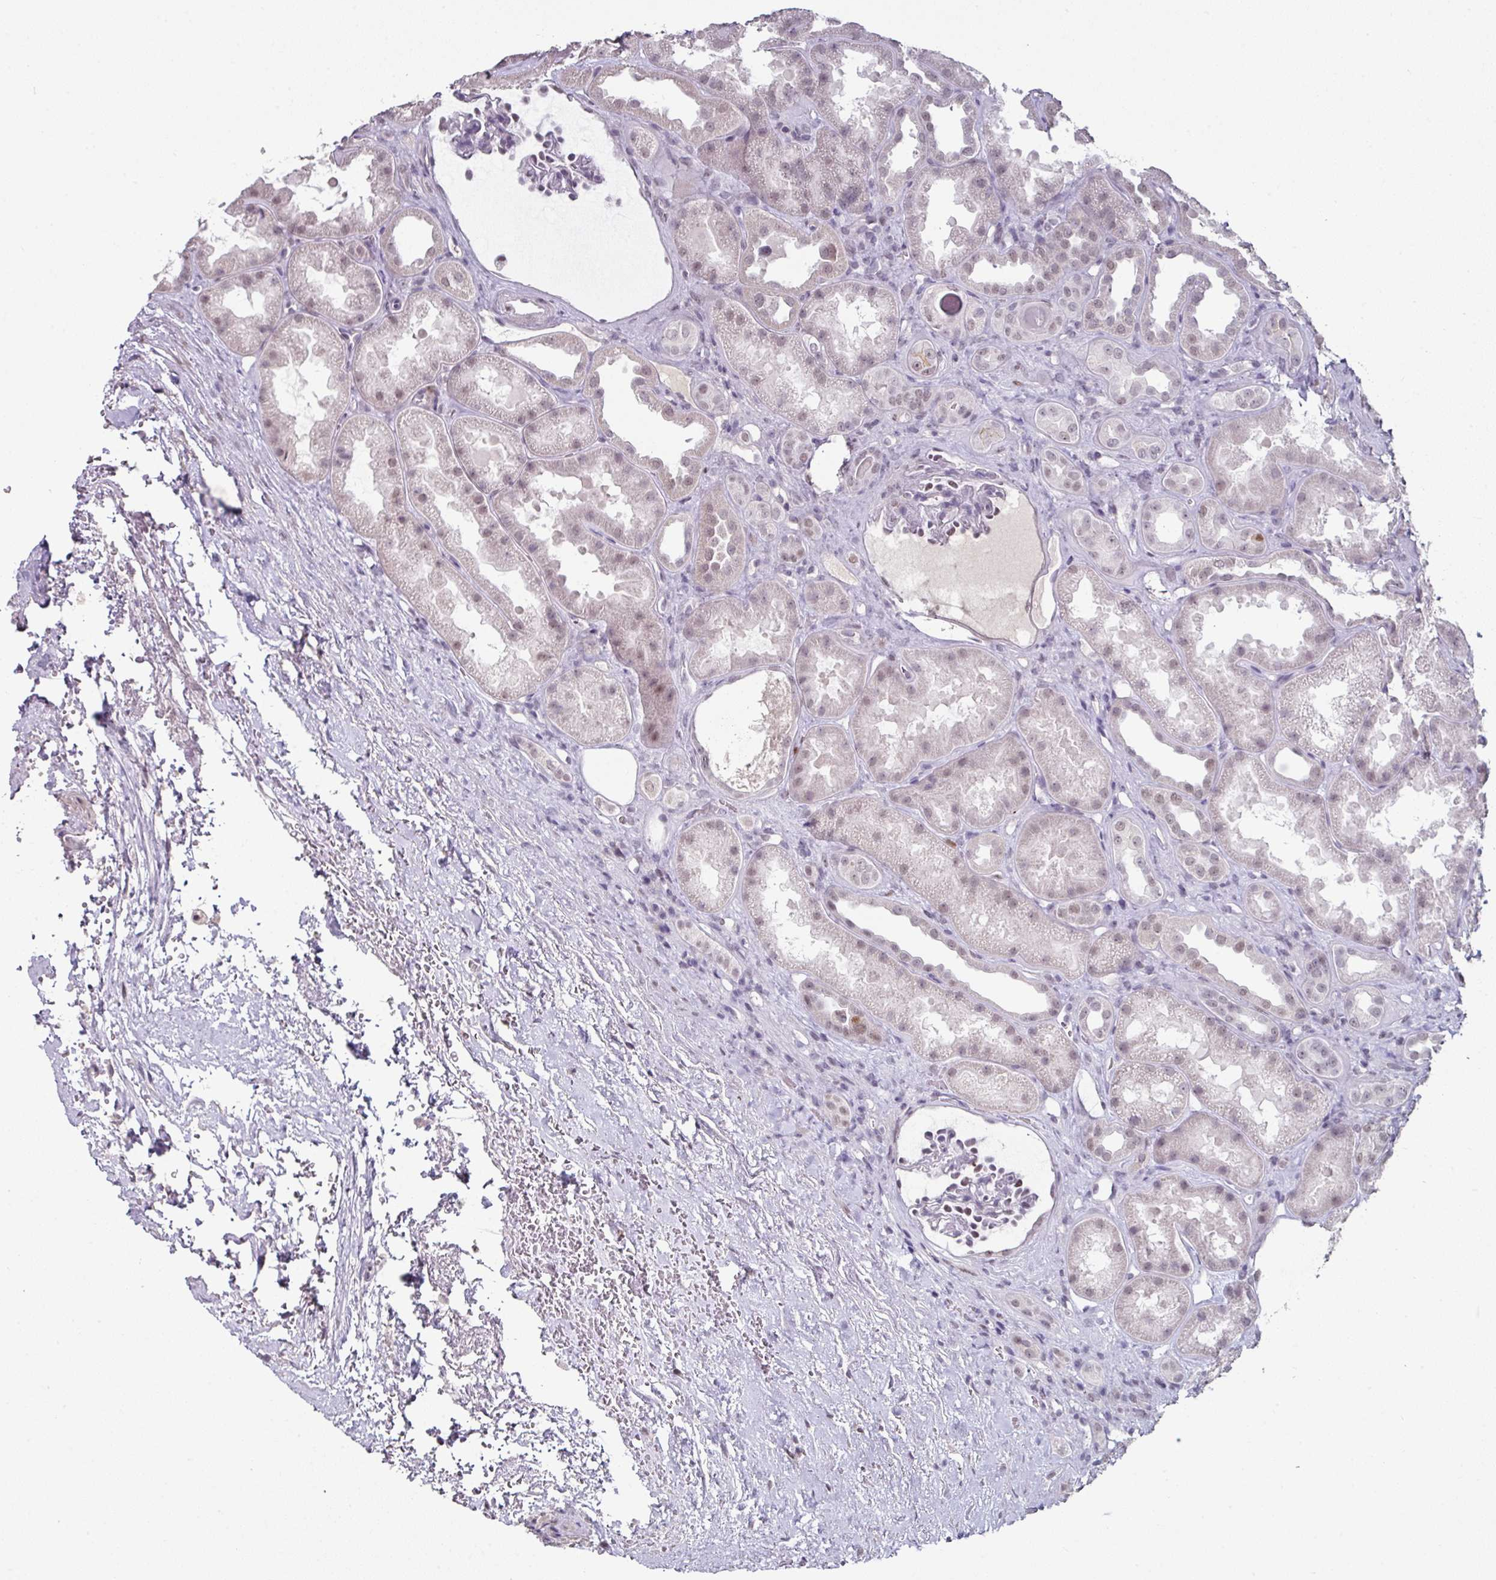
{"staining": {"intensity": "negative", "quantity": "none", "location": "none"}, "tissue": "kidney", "cell_type": "Cells in glomeruli", "image_type": "normal", "snomed": [{"axis": "morphology", "description": "Normal tissue, NOS"}, {"axis": "topography", "description": "Kidney"}], "caption": "Immunohistochemistry (IHC) of normal kidney demonstrates no expression in cells in glomeruli. (DAB immunohistochemistry with hematoxylin counter stain).", "gene": "ELK1", "patient": {"sex": "male", "age": 61}}